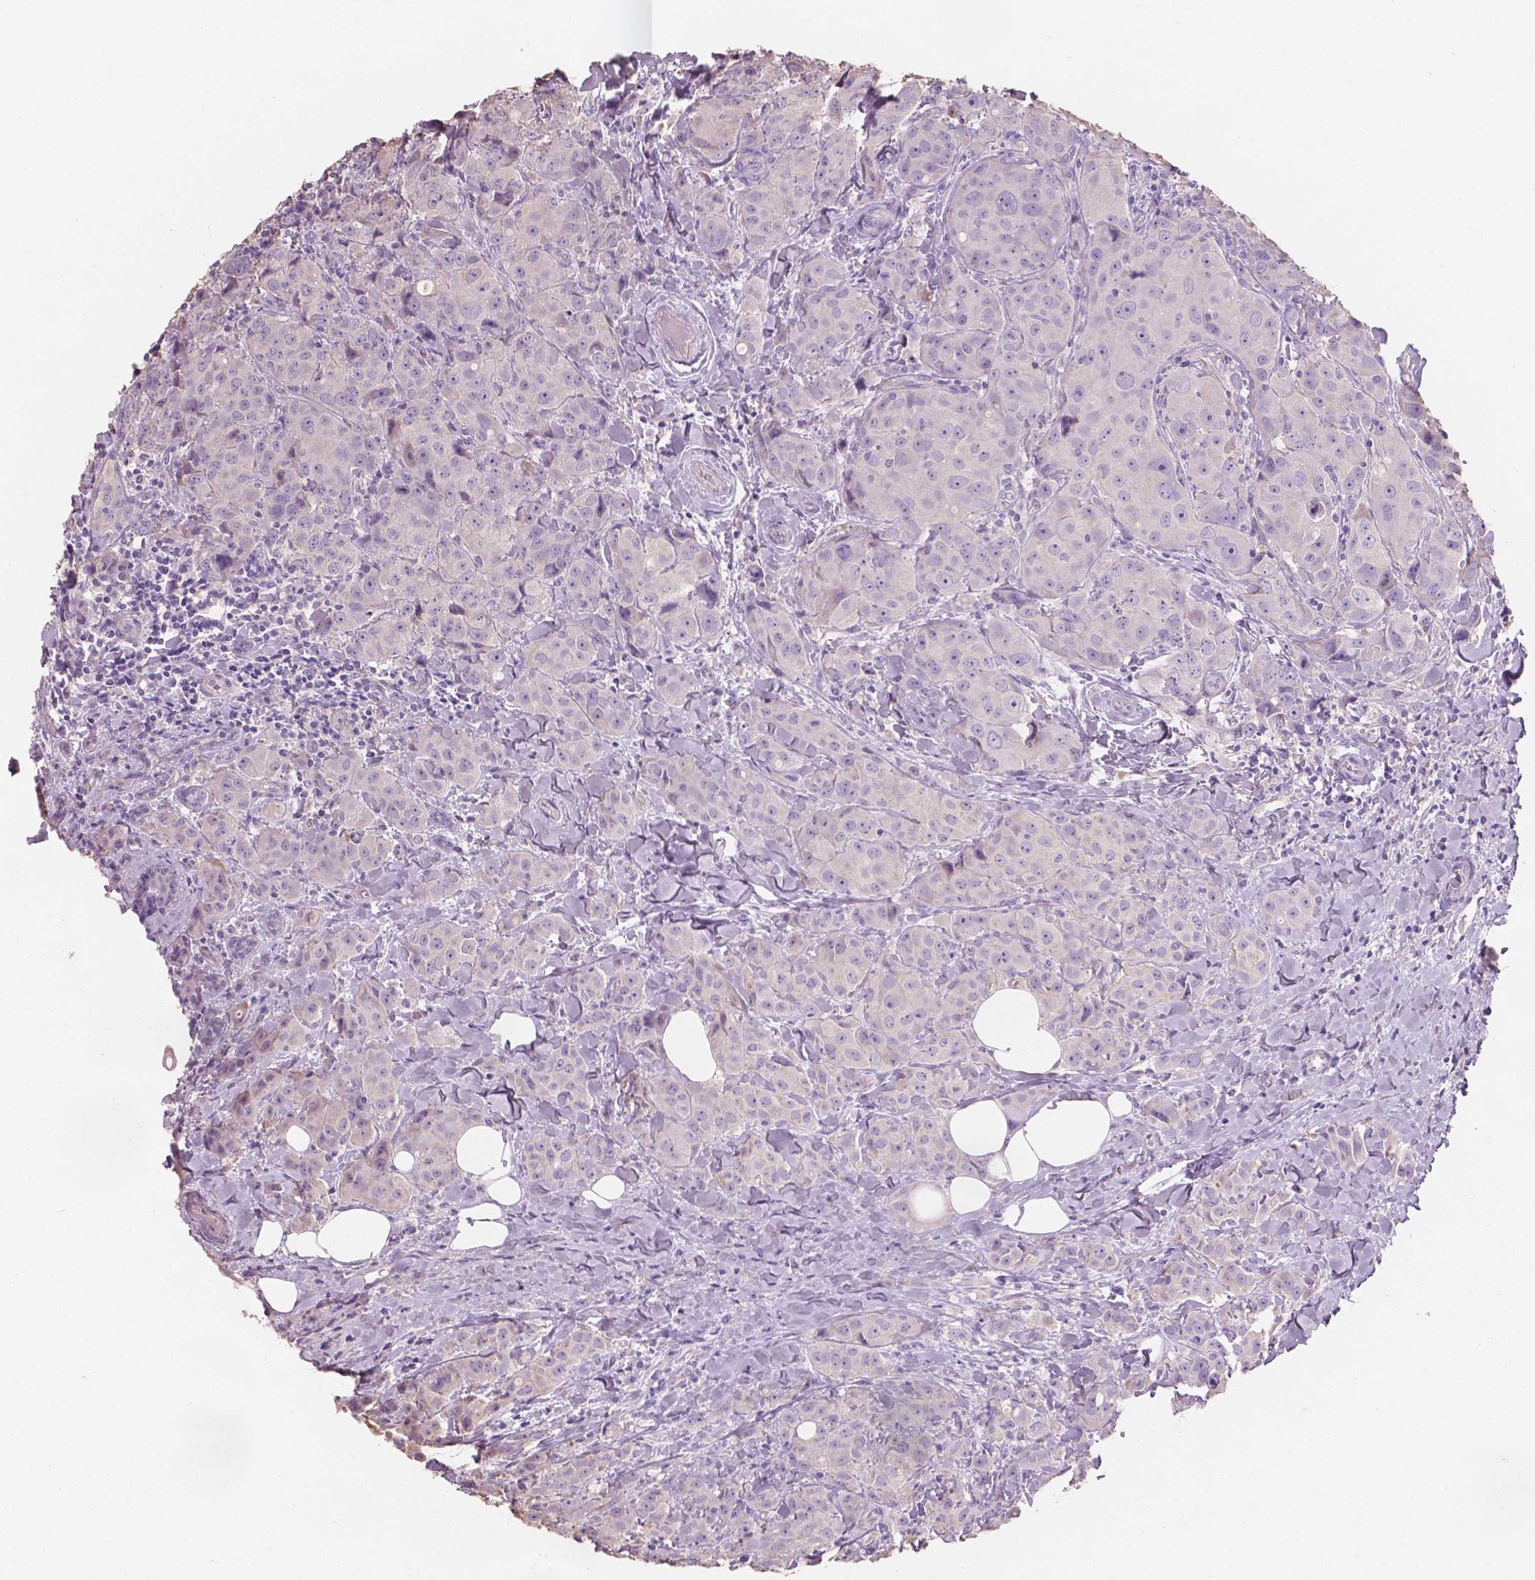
{"staining": {"intensity": "negative", "quantity": "none", "location": "none"}, "tissue": "breast cancer", "cell_type": "Tumor cells", "image_type": "cancer", "snomed": [{"axis": "morphology", "description": "Duct carcinoma"}, {"axis": "topography", "description": "Breast"}], "caption": "The micrograph exhibits no significant expression in tumor cells of breast cancer.", "gene": "SBSN", "patient": {"sex": "female", "age": 43}}